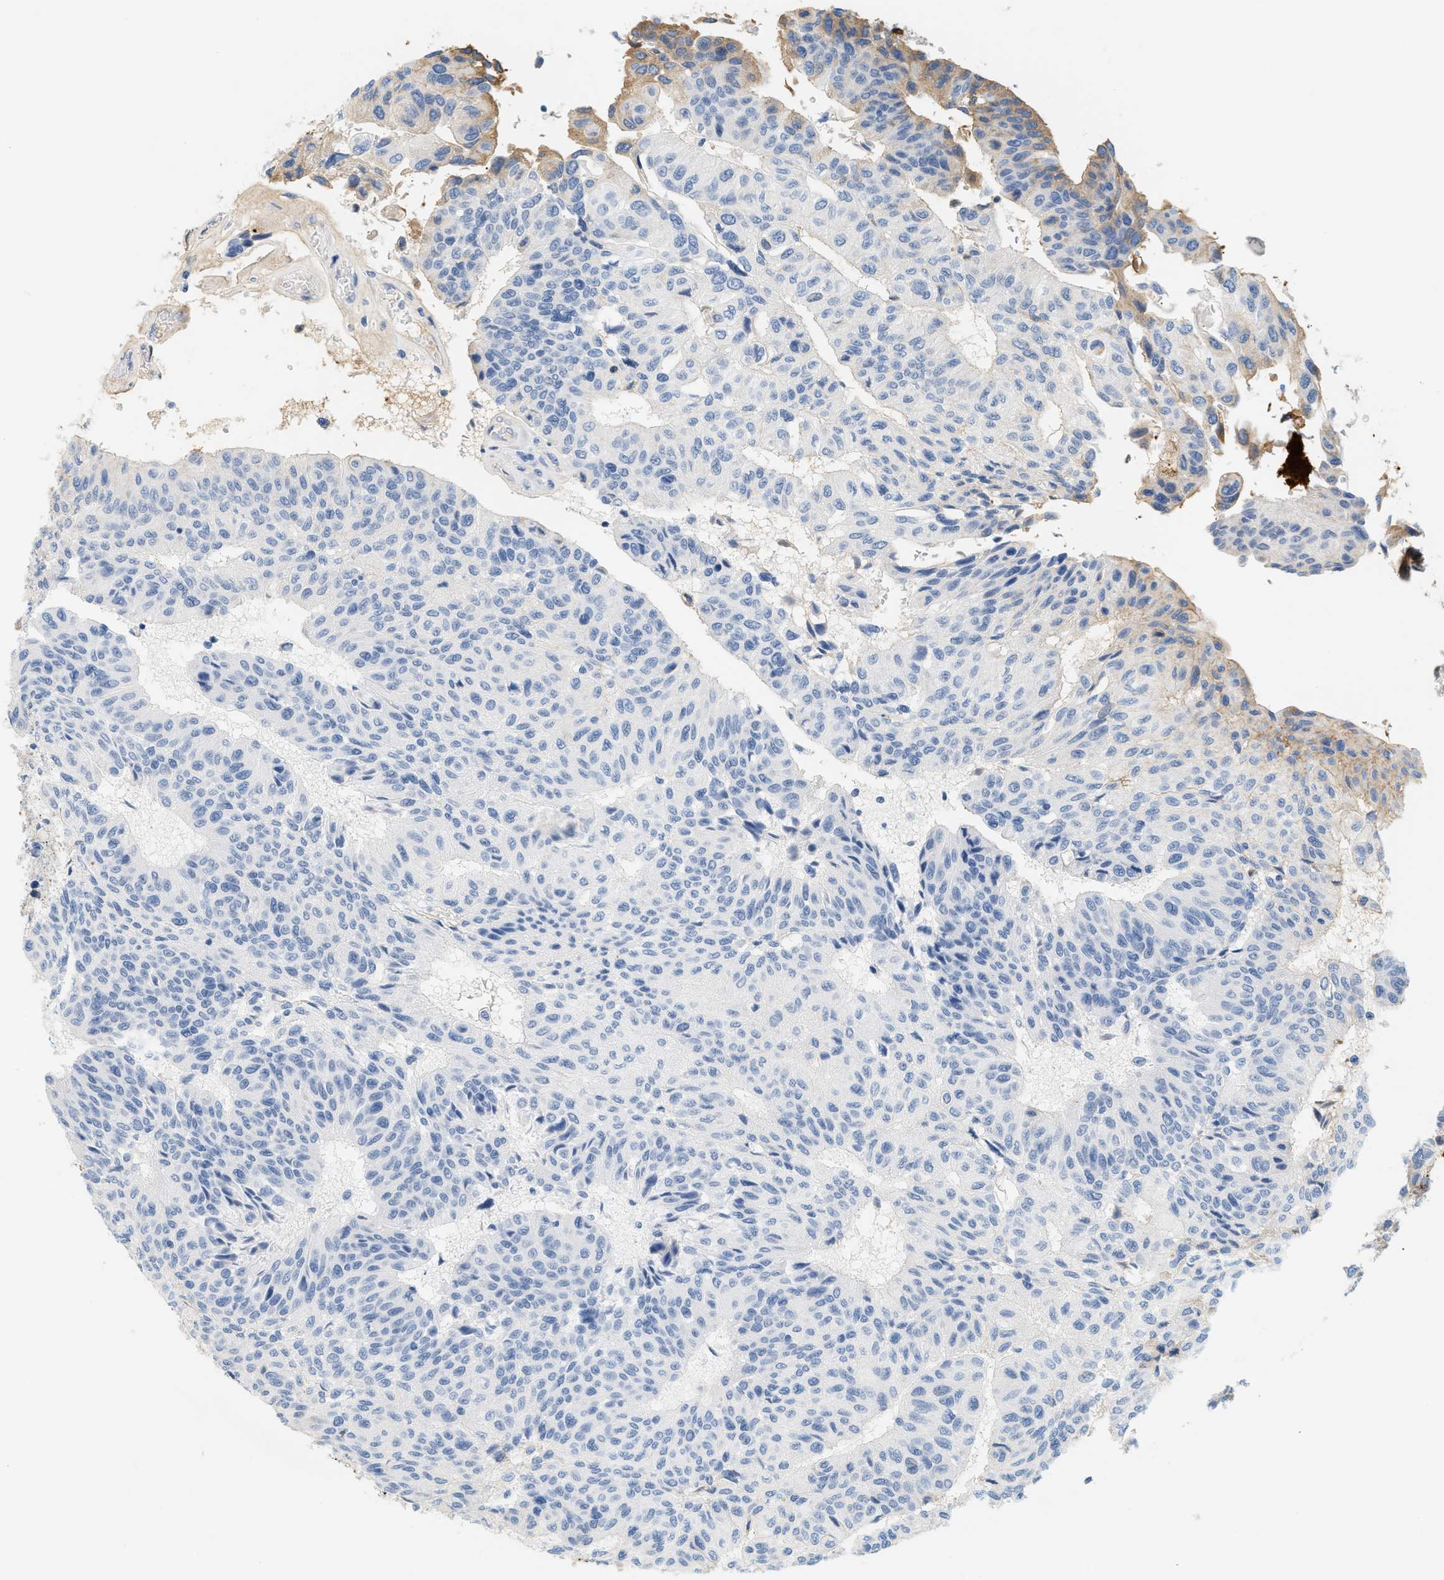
{"staining": {"intensity": "negative", "quantity": "none", "location": "none"}, "tissue": "urothelial cancer", "cell_type": "Tumor cells", "image_type": "cancer", "snomed": [{"axis": "morphology", "description": "Urothelial carcinoma, High grade"}, {"axis": "topography", "description": "Urinary bladder"}], "caption": "IHC of human urothelial carcinoma (high-grade) demonstrates no positivity in tumor cells.", "gene": "CFH", "patient": {"sex": "male", "age": 66}}